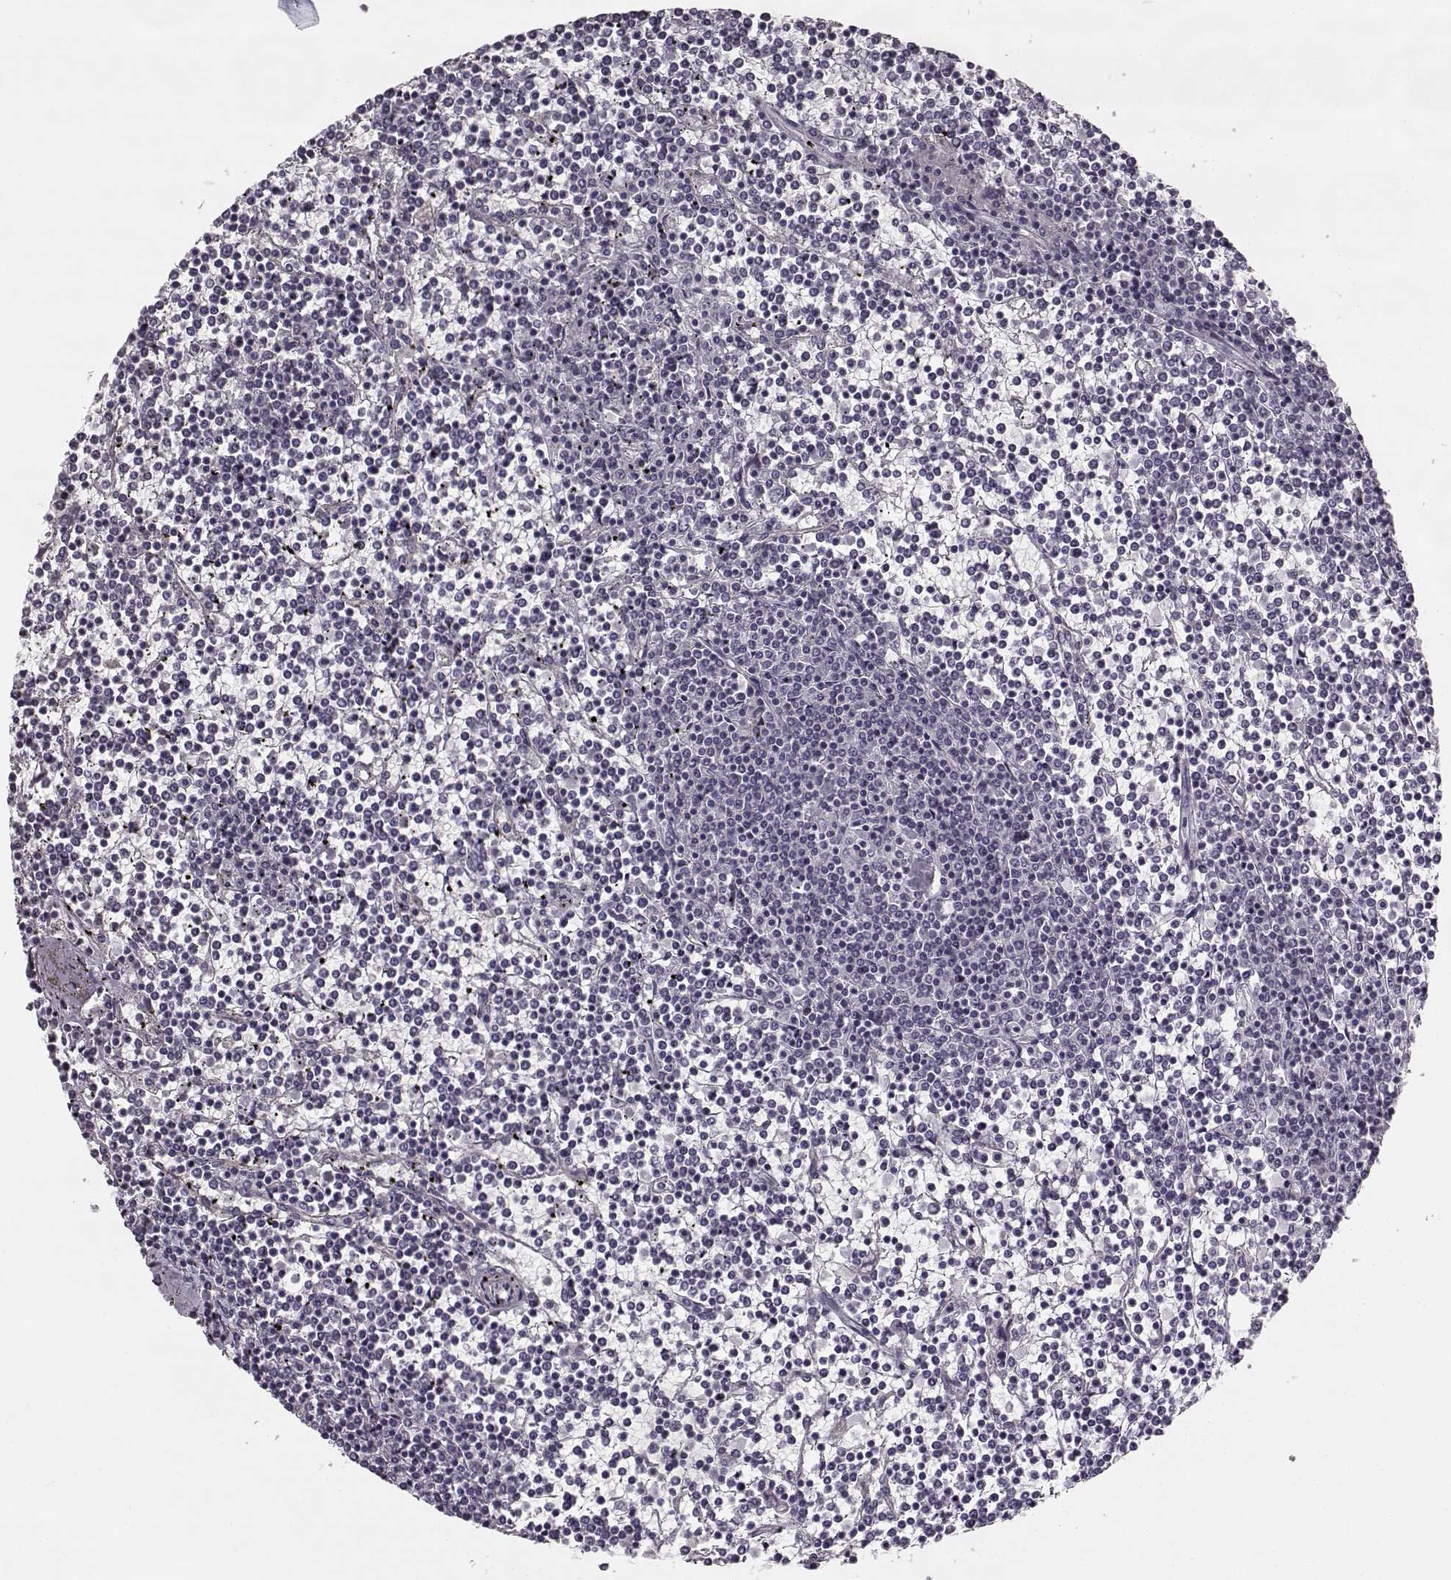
{"staining": {"intensity": "negative", "quantity": "none", "location": "none"}, "tissue": "lymphoma", "cell_type": "Tumor cells", "image_type": "cancer", "snomed": [{"axis": "morphology", "description": "Malignant lymphoma, non-Hodgkin's type, Low grade"}, {"axis": "topography", "description": "Spleen"}], "caption": "Immunohistochemical staining of low-grade malignant lymphoma, non-Hodgkin's type exhibits no significant staining in tumor cells.", "gene": "MAP6D1", "patient": {"sex": "female", "age": 19}}